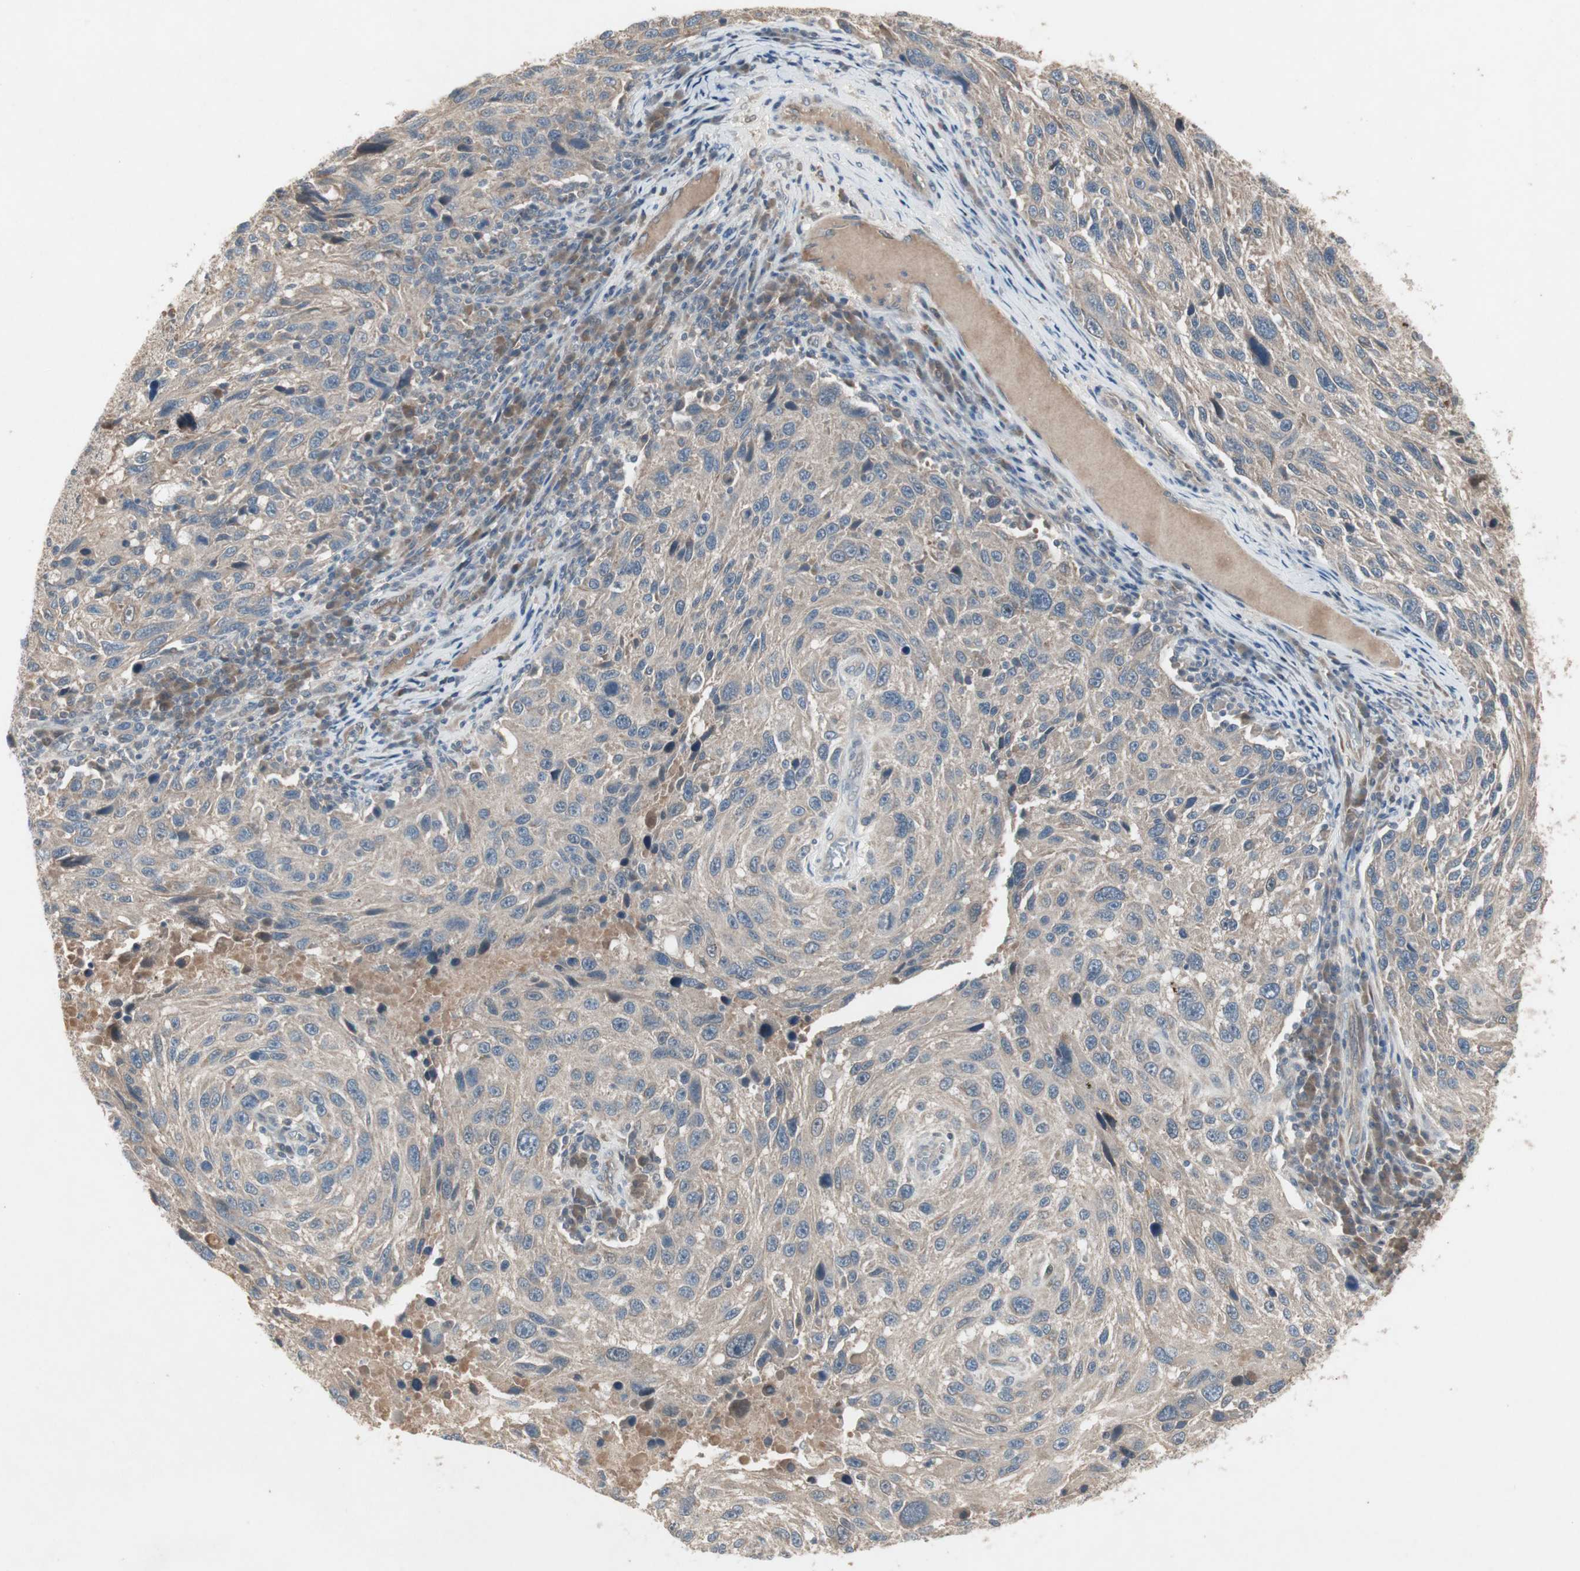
{"staining": {"intensity": "negative", "quantity": "none", "location": "none"}, "tissue": "melanoma", "cell_type": "Tumor cells", "image_type": "cancer", "snomed": [{"axis": "morphology", "description": "Malignant melanoma, NOS"}, {"axis": "topography", "description": "Skin"}], "caption": "The immunohistochemistry photomicrograph has no significant staining in tumor cells of melanoma tissue.", "gene": "JMJD7-PLA2G4B", "patient": {"sex": "male", "age": 53}}